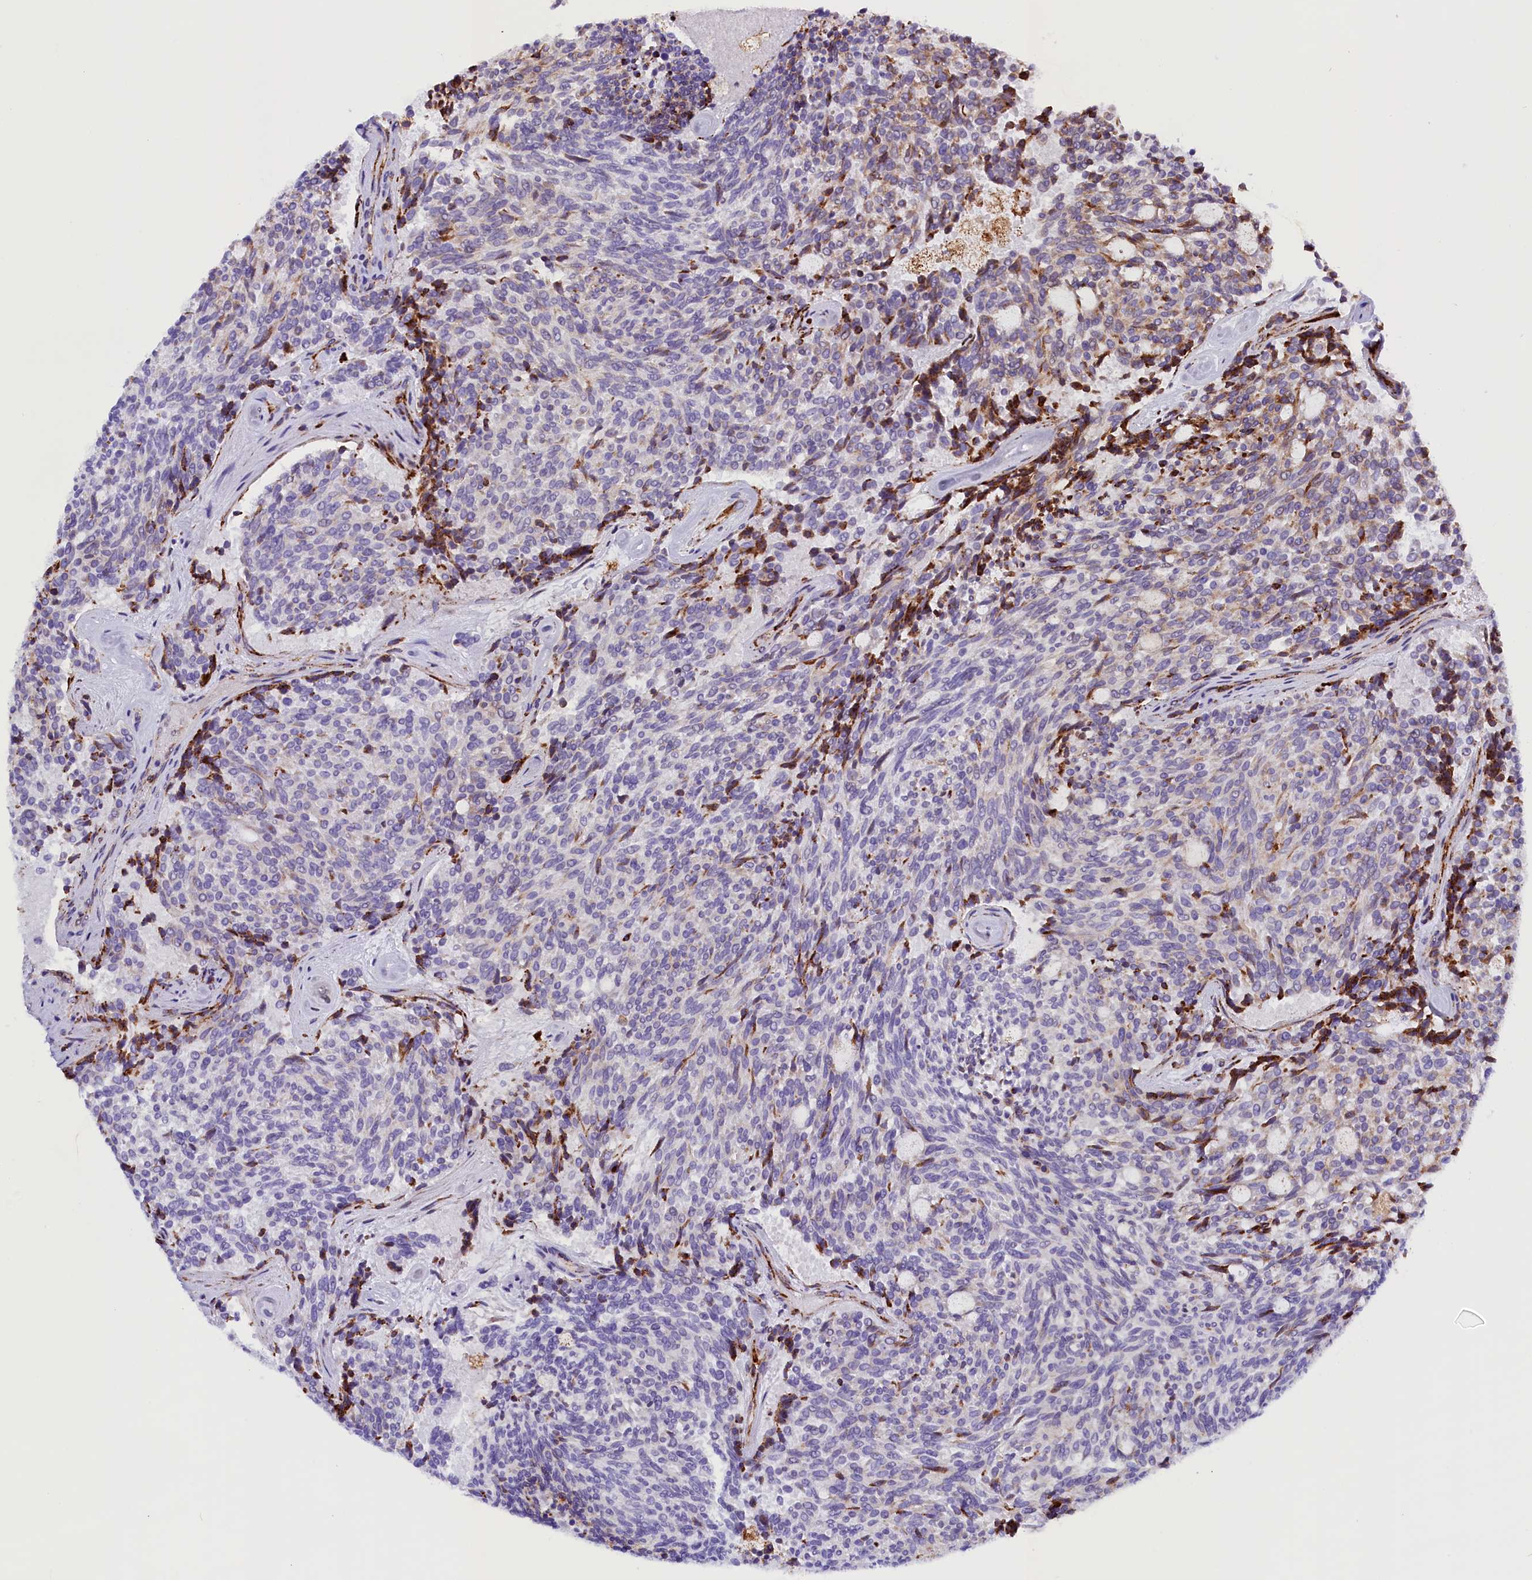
{"staining": {"intensity": "negative", "quantity": "none", "location": "none"}, "tissue": "carcinoid", "cell_type": "Tumor cells", "image_type": "cancer", "snomed": [{"axis": "morphology", "description": "Carcinoid, malignant, NOS"}, {"axis": "topography", "description": "Pancreas"}], "caption": "An image of carcinoid stained for a protein demonstrates no brown staining in tumor cells.", "gene": "CMTR2", "patient": {"sex": "female", "age": 54}}